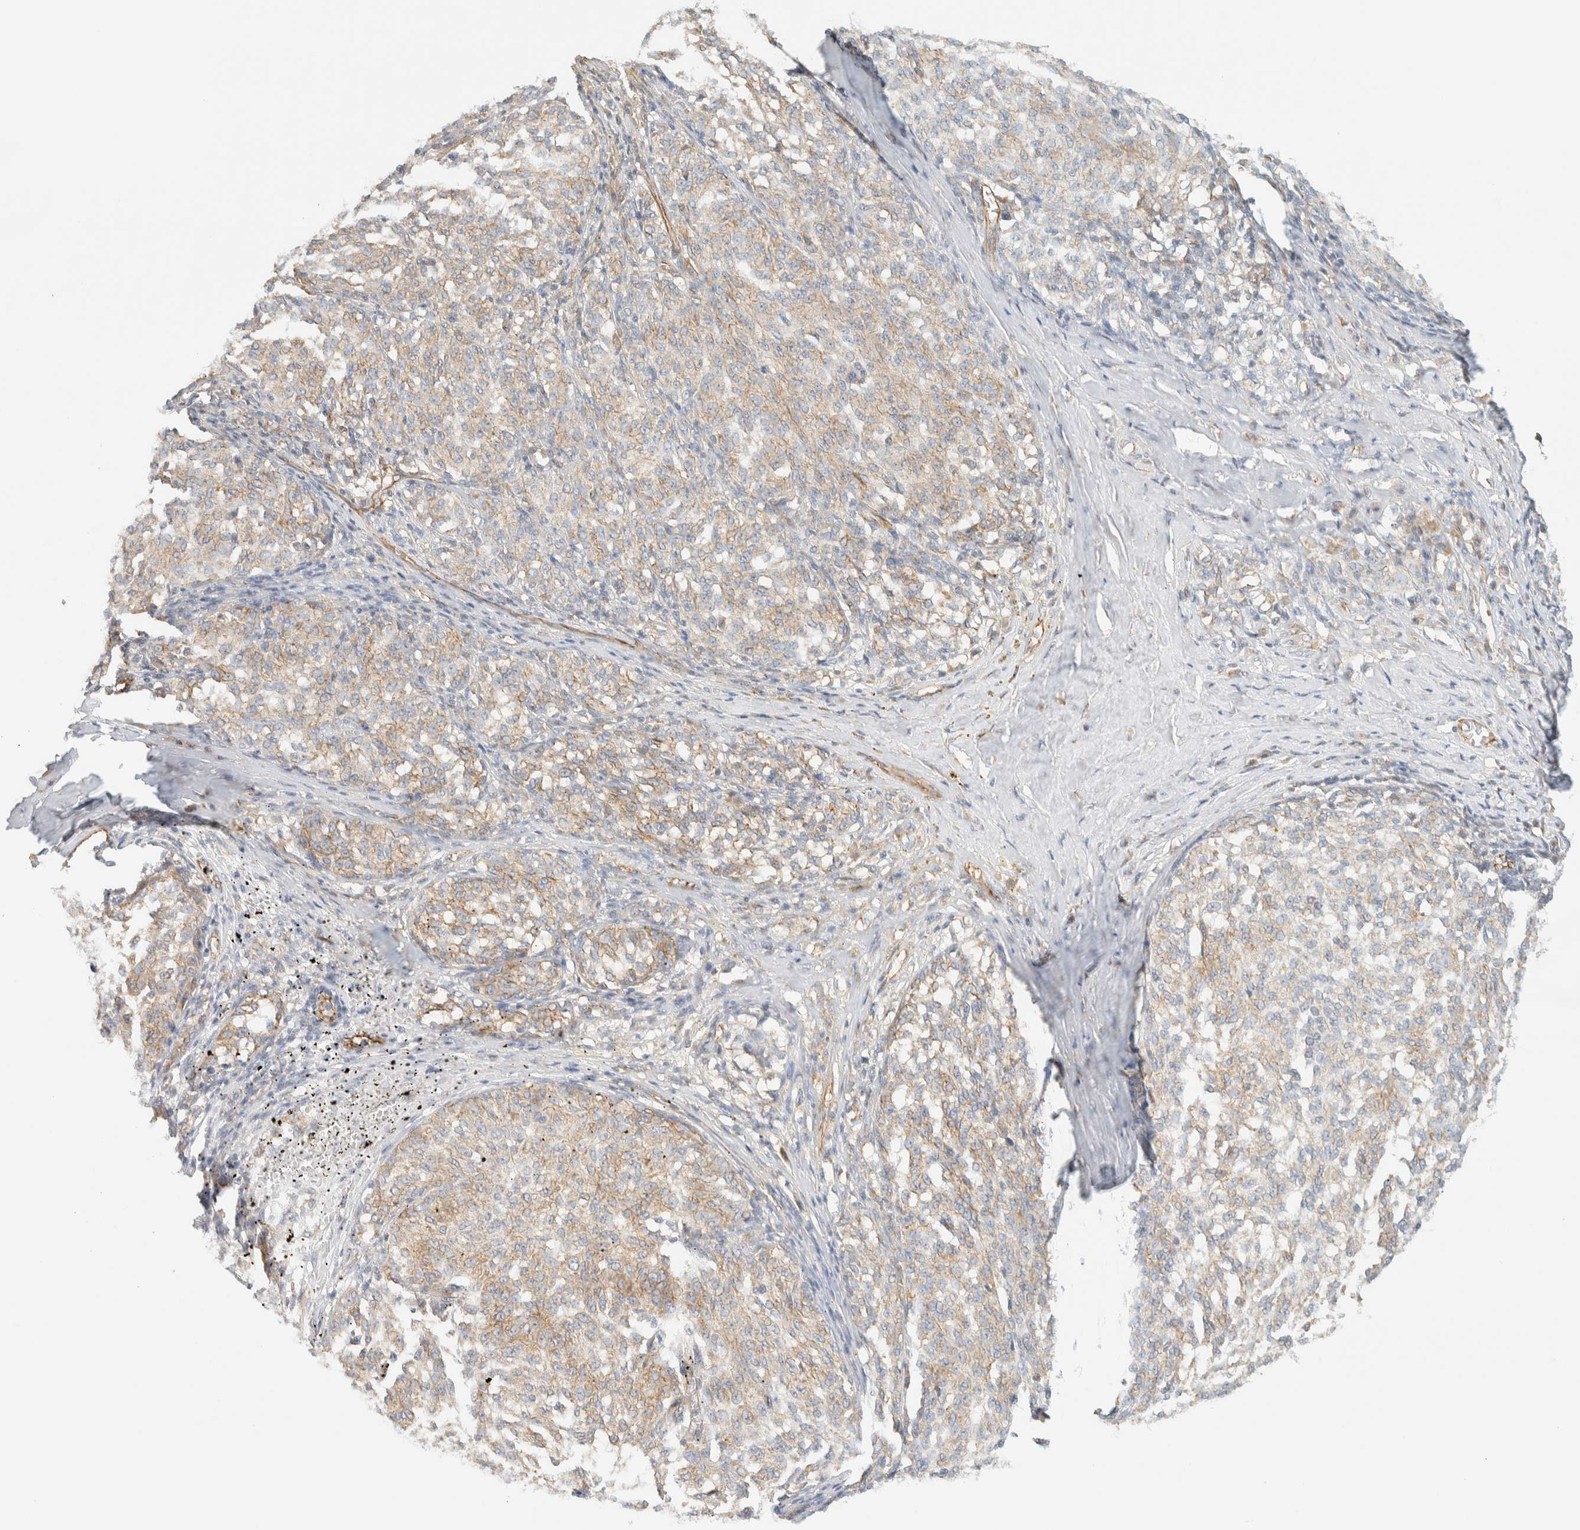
{"staining": {"intensity": "weak", "quantity": "25%-75%", "location": "cytoplasmic/membranous"}, "tissue": "melanoma", "cell_type": "Tumor cells", "image_type": "cancer", "snomed": [{"axis": "morphology", "description": "Malignant melanoma, NOS"}, {"axis": "topography", "description": "Skin"}], "caption": "Protein staining by IHC exhibits weak cytoplasmic/membranous expression in approximately 25%-75% of tumor cells in melanoma. The protein of interest is shown in brown color, while the nuclei are stained blue.", "gene": "LIMA1", "patient": {"sex": "female", "age": 72}}